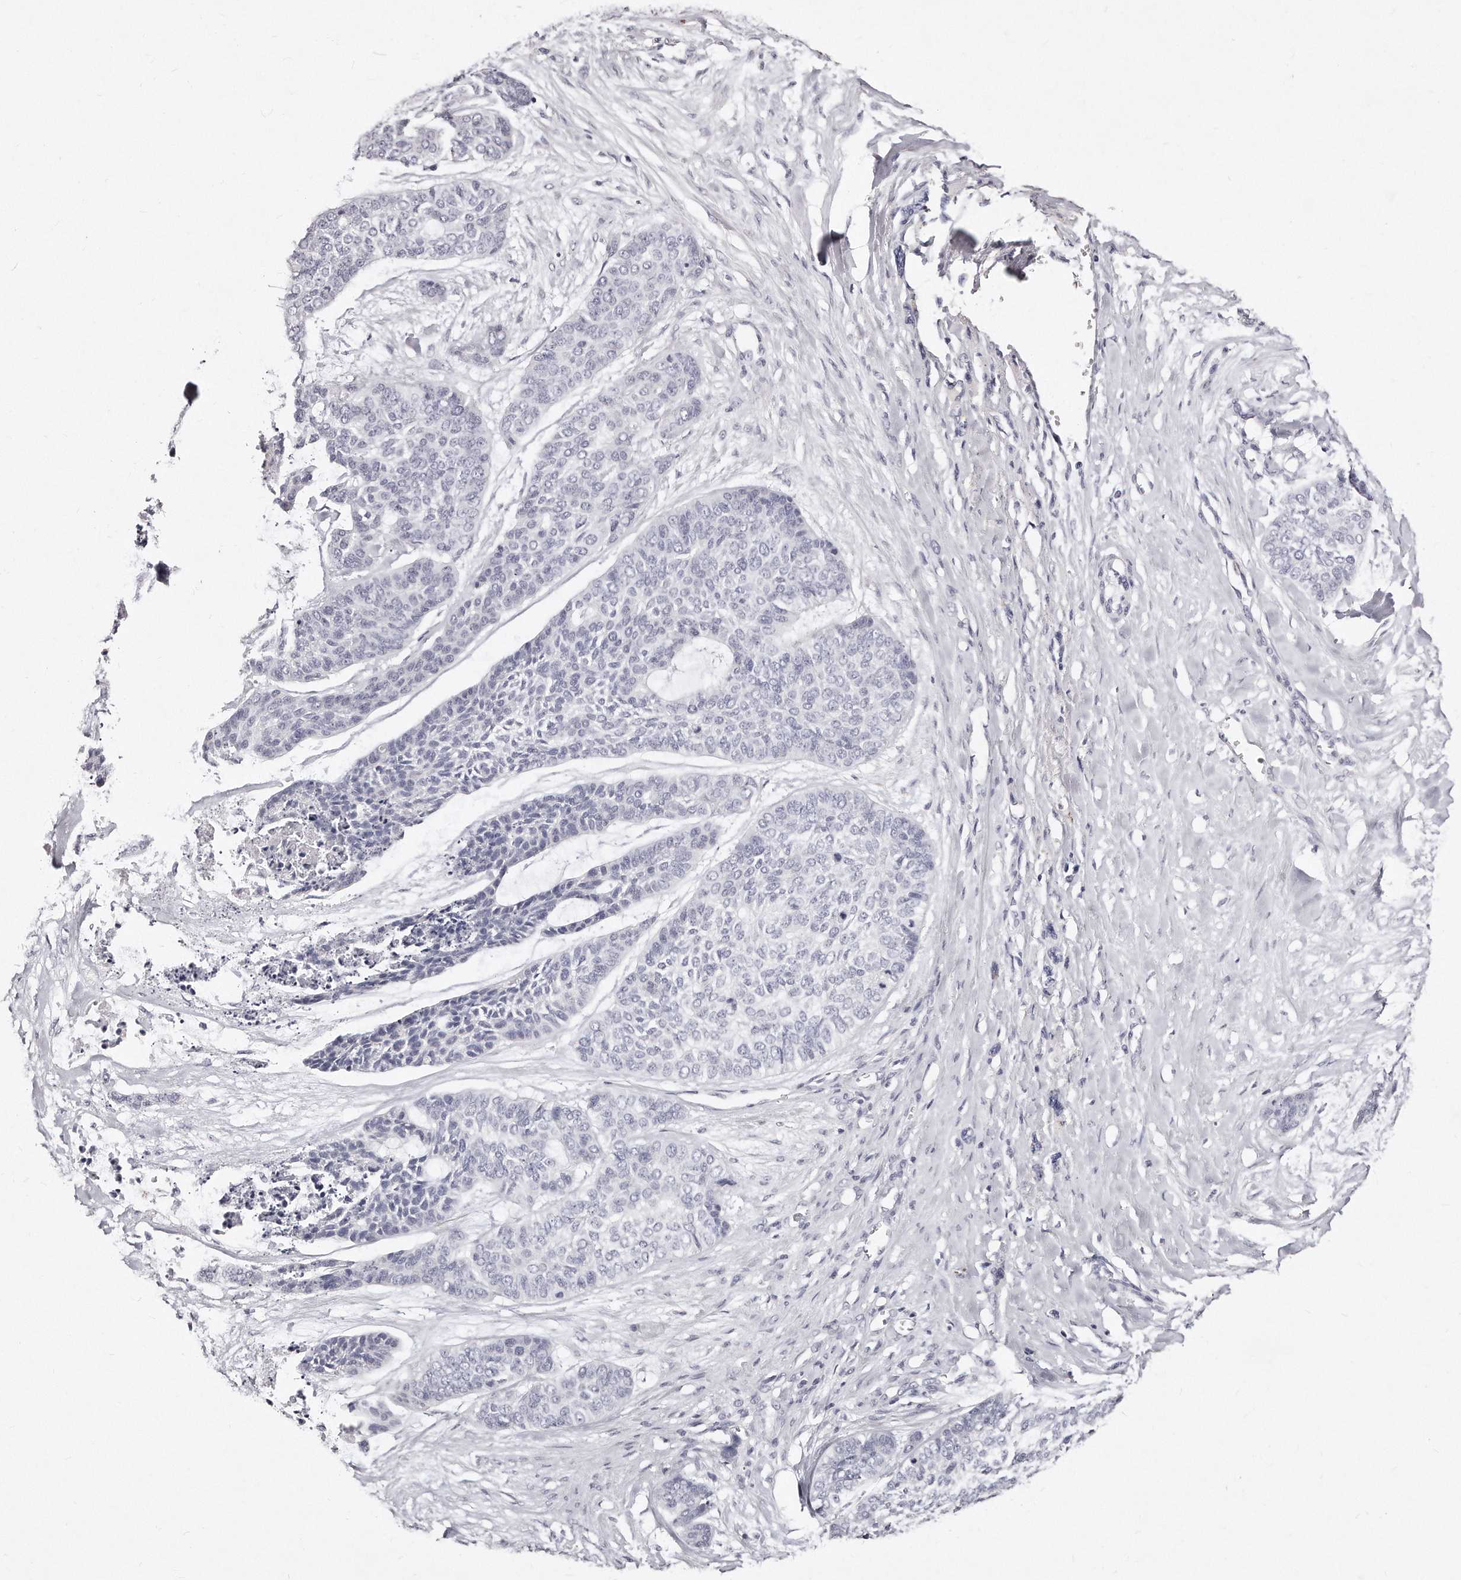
{"staining": {"intensity": "negative", "quantity": "none", "location": "none"}, "tissue": "skin cancer", "cell_type": "Tumor cells", "image_type": "cancer", "snomed": [{"axis": "morphology", "description": "Basal cell carcinoma"}, {"axis": "topography", "description": "Skin"}], "caption": "Tumor cells show no significant protein positivity in skin cancer.", "gene": "GDA", "patient": {"sex": "female", "age": 64}}